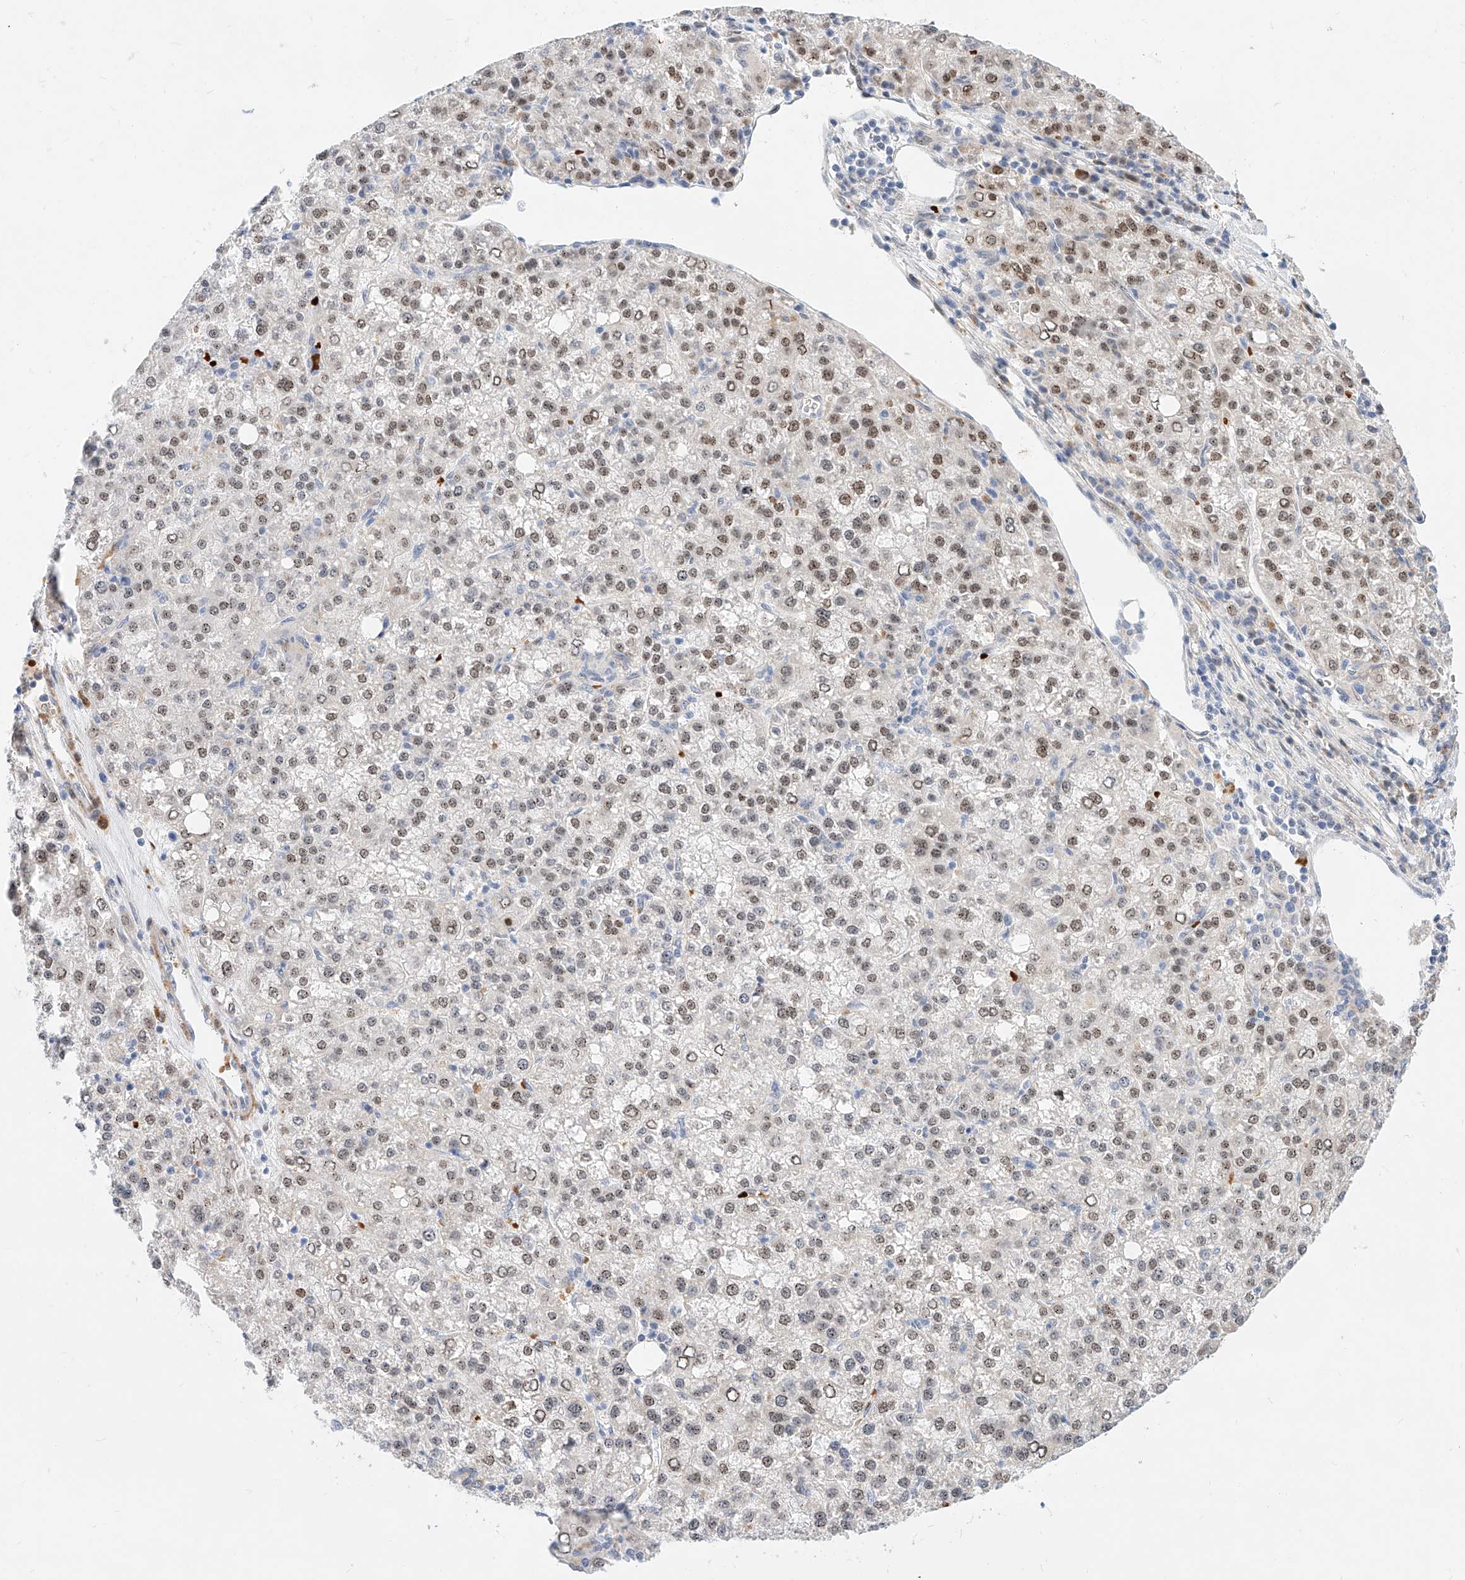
{"staining": {"intensity": "moderate", "quantity": ">75%", "location": "nuclear"}, "tissue": "liver cancer", "cell_type": "Tumor cells", "image_type": "cancer", "snomed": [{"axis": "morphology", "description": "Carcinoma, Hepatocellular, NOS"}, {"axis": "topography", "description": "Liver"}], "caption": "Immunohistochemistry (IHC) photomicrograph of liver cancer (hepatocellular carcinoma) stained for a protein (brown), which exhibits medium levels of moderate nuclear expression in approximately >75% of tumor cells.", "gene": "CBX8", "patient": {"sex": "female", "age": 58}}